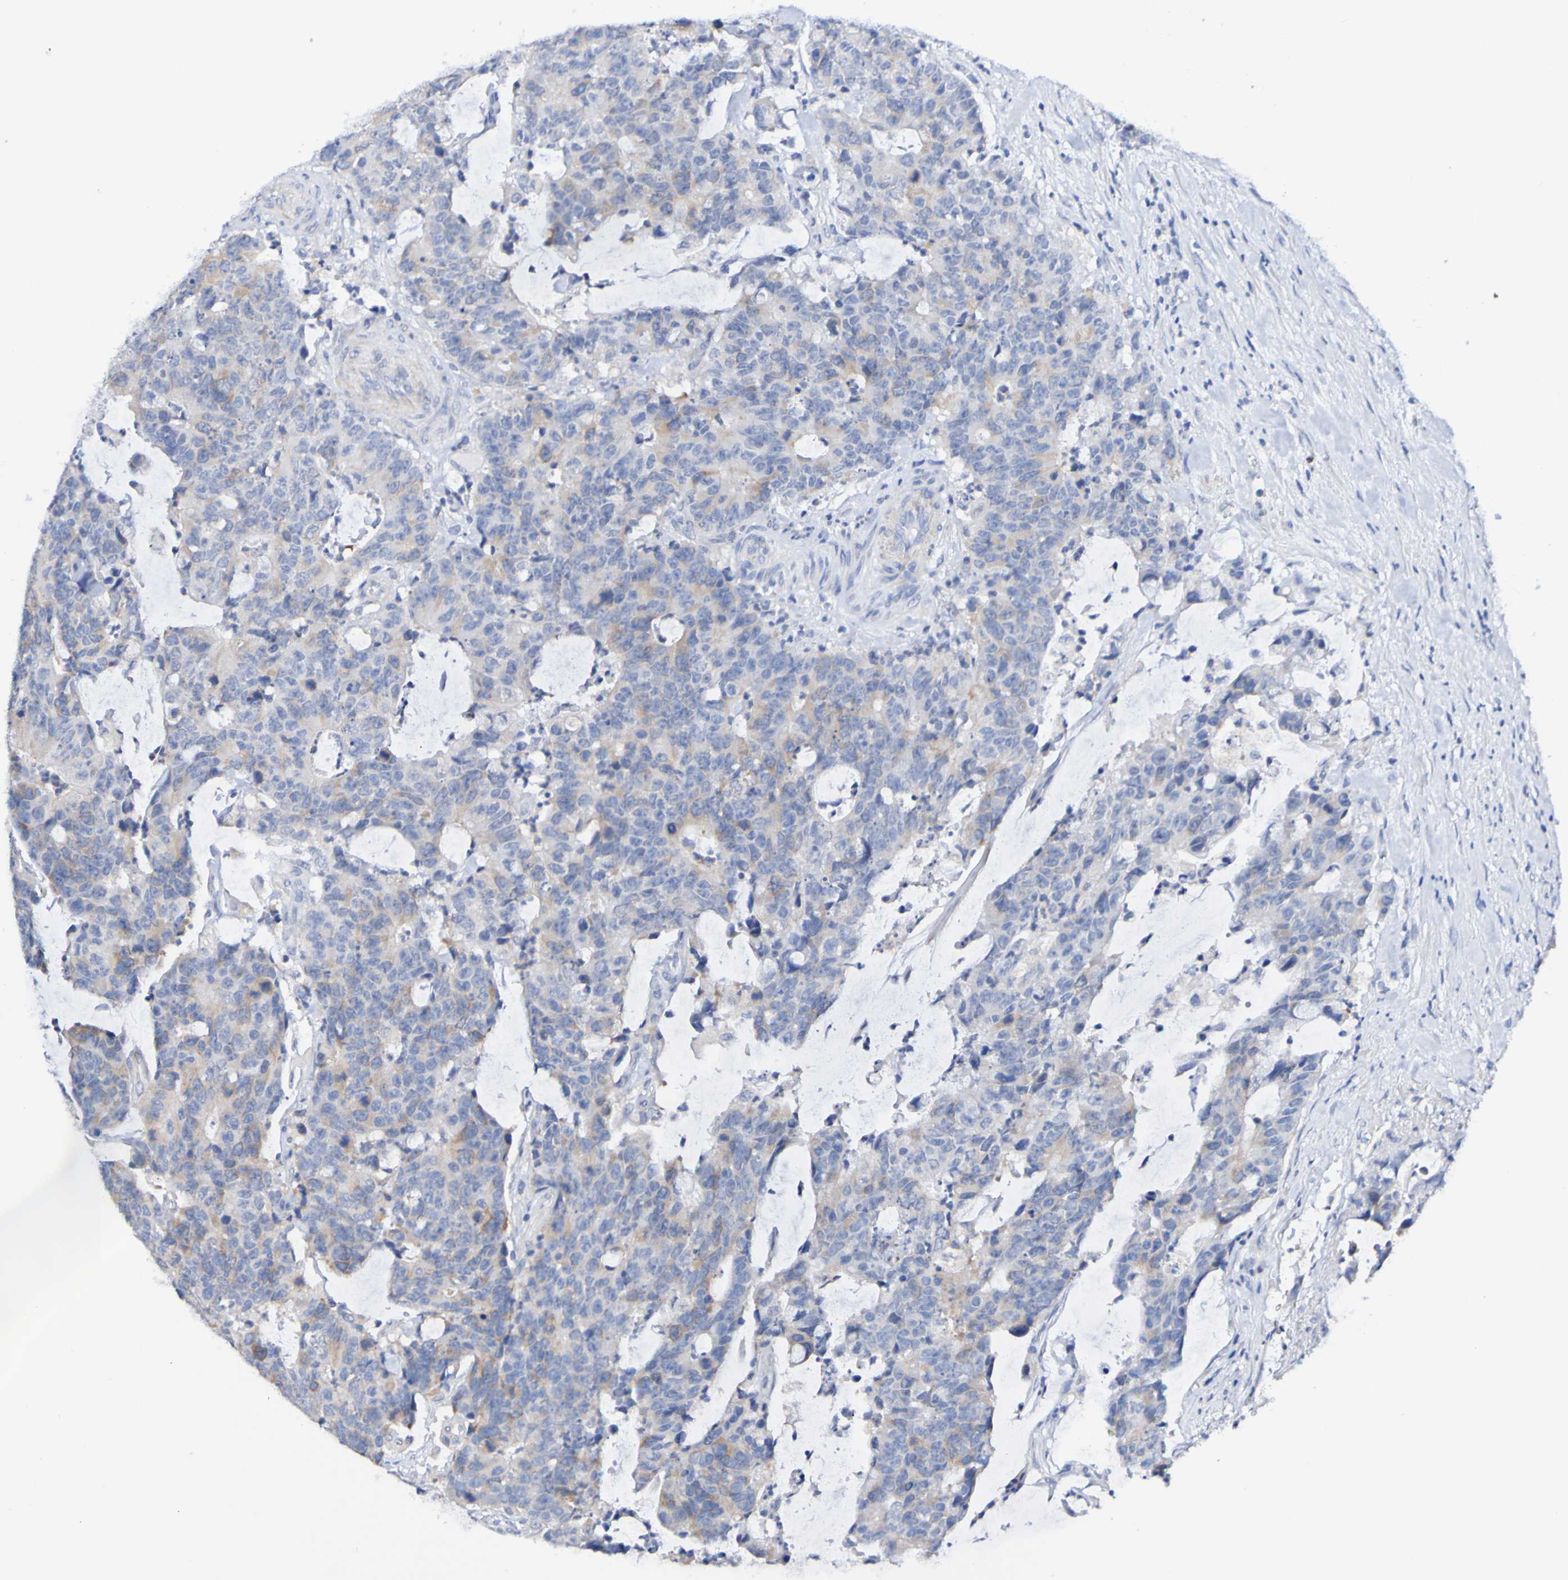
{"staining": {"intensity": "weak", "quantity": "25%-75%", "location": "cytoplasmic/membranous"}, "tissue": "colorectal cancer", "cell_type": "Tumor cells", "image_type": "cancer", "snomed": [{"axis": "morphology", "description": "Adenocarcinoma, NOS"}, {"axis": "topography", "description": "Colon"}], "caption": "Colorectal cancer (adenocarcinoma) was stained to show a protein in brown. There is low levels of weak cytoplasmic/membranous expression in about 25%-75% of tumor cells. (IHC, brightfield microscopy, high magnification).", "gene": "ACVR1C", "patient": {"sex": "female", "age": 86}}